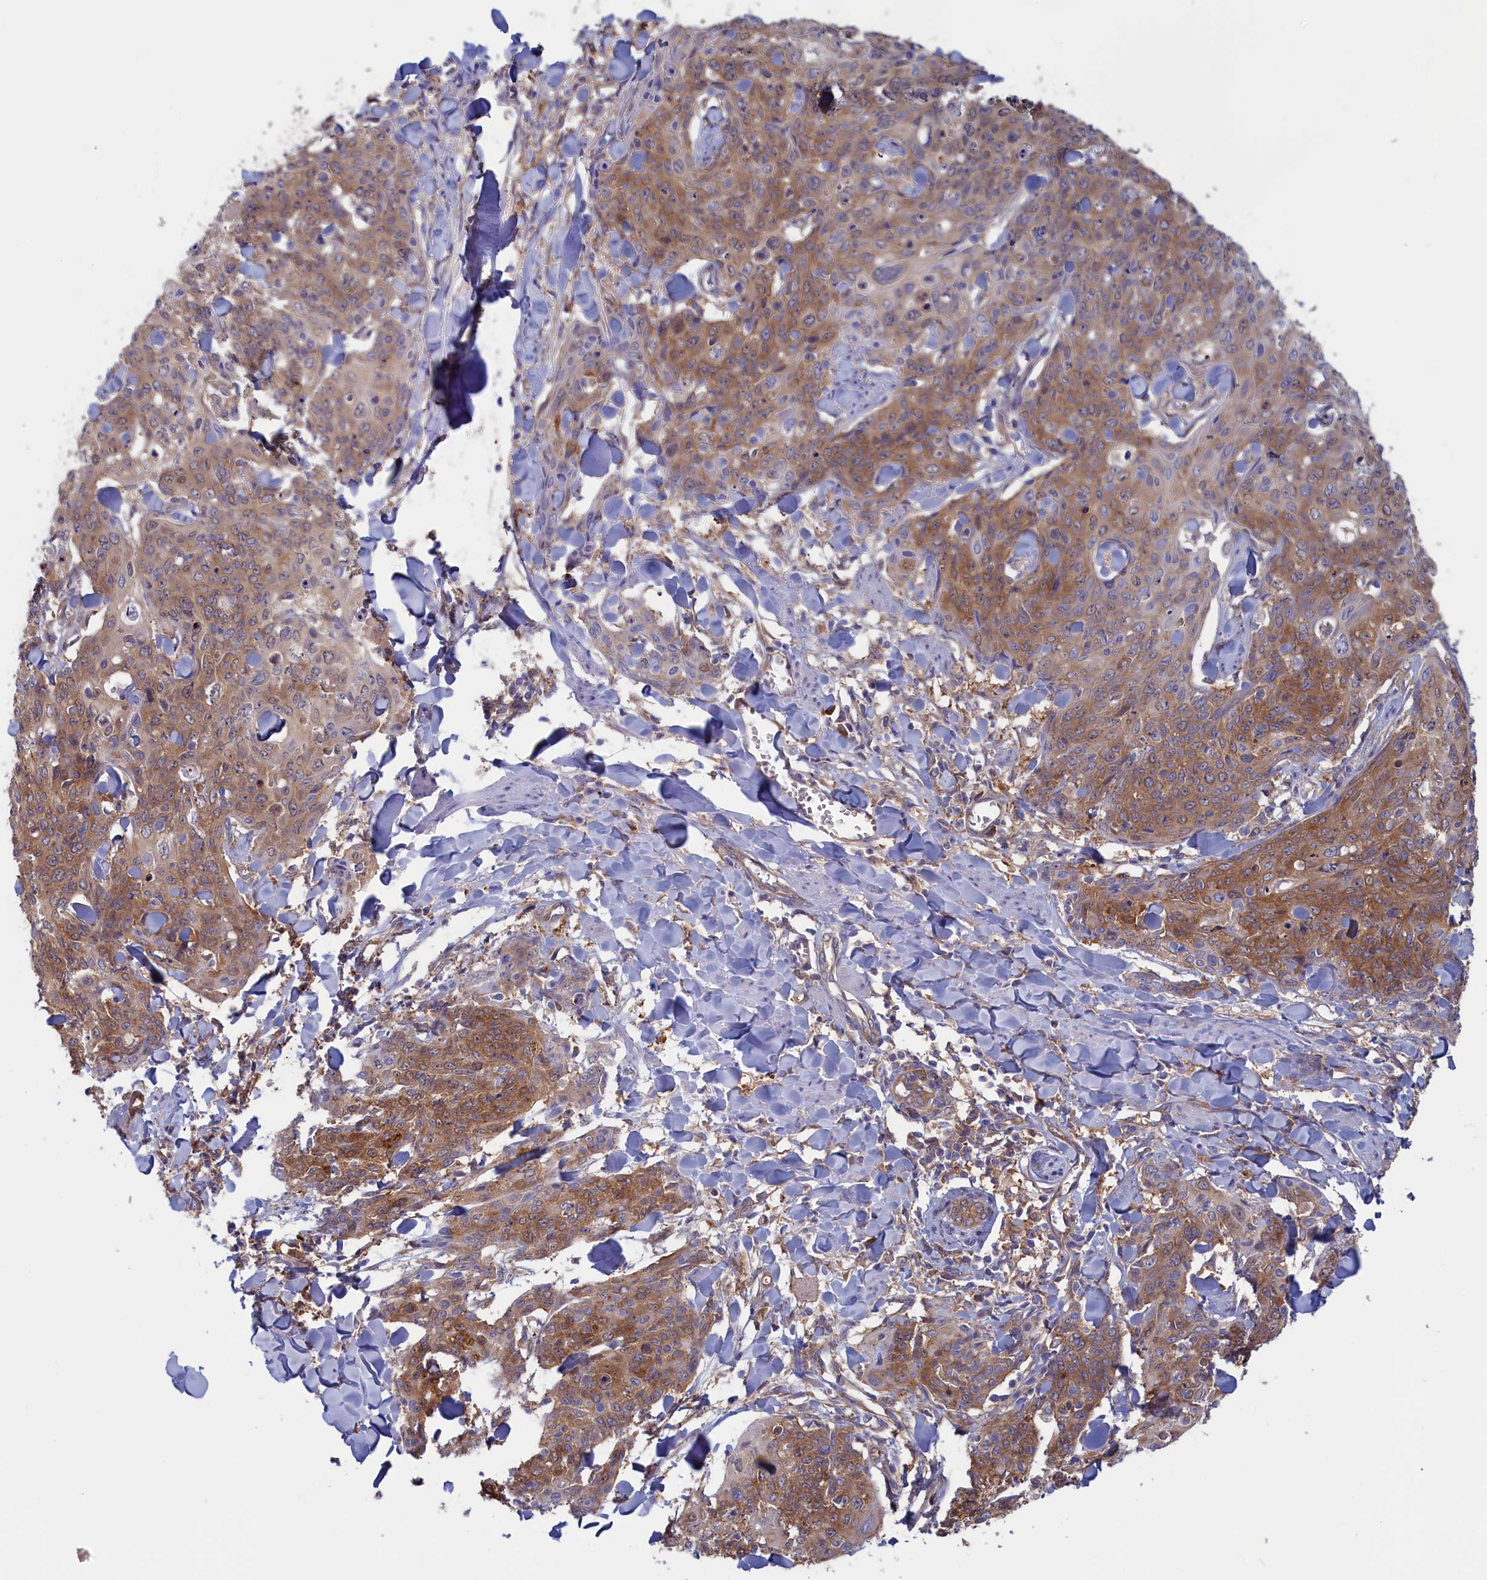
{"staining": {"intensity": "moderate", "quantity": ">75%", "location": "cytoplasmic/membranous"}, "tissue": "skin cancer", "cell_type": "Tumor cells", "image_type": "cancer", "snomed": [{"axis": "morphology", "description": "Squamous cell carcinoma, NOS"}, {"axis": "topography", "description": "Skin"}, {"axis": "topography", "description": "Vulva"}], "caption": "Skin cancer was stained to show a protein in brown. There is medium levels of moderate cytoplasmic/membranous expression in about >75% of tumor cells. Immunohistochemistry (ihc) stains the protein in brown and the nuclei are stained blue.", "gene": "SYNDIG1L", "patient": {"sex": "female", "age": 85}}